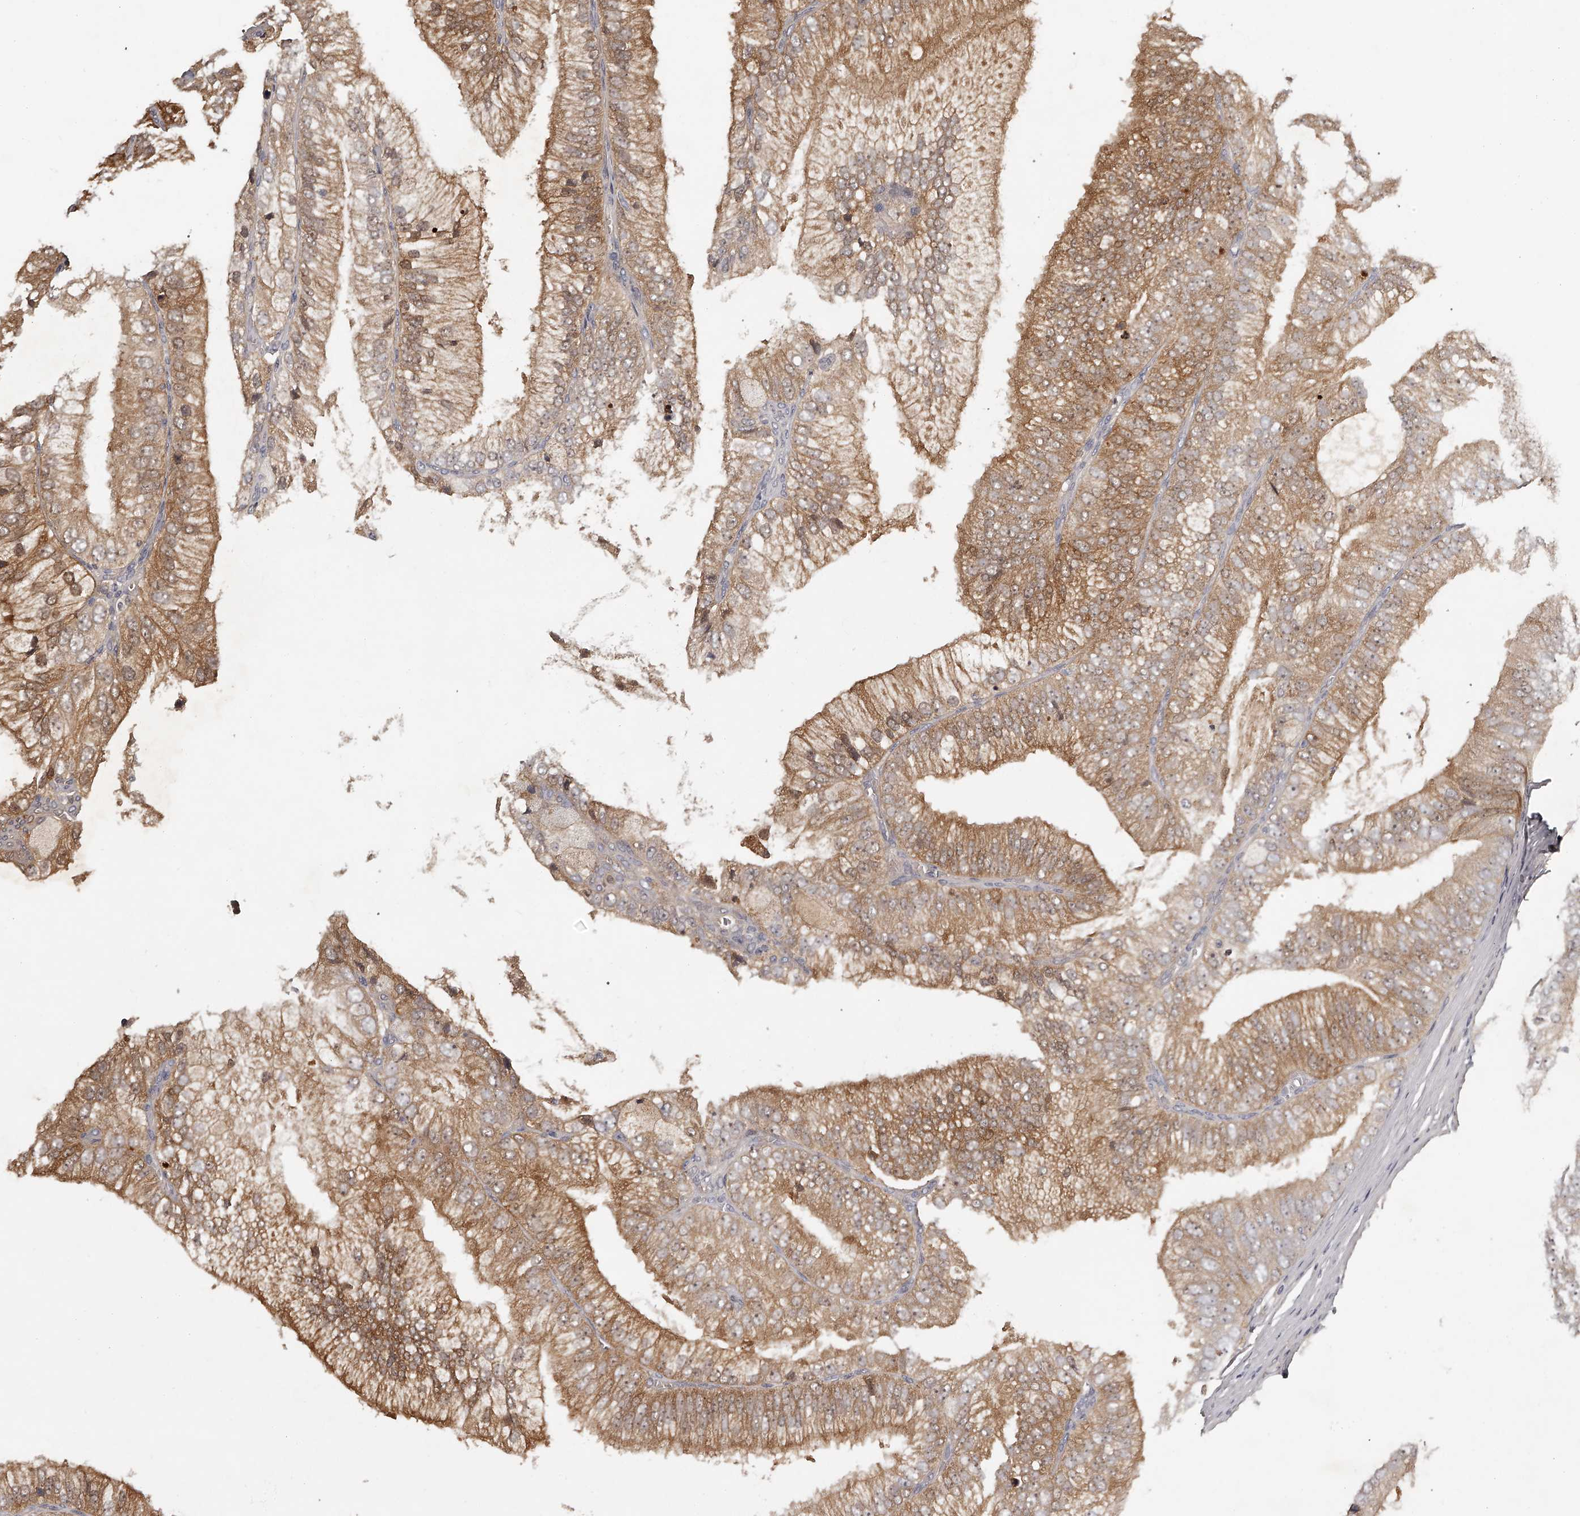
{"staining": {"intensity": "moderate", "quantity": ">75%", "location": "cytoplasmic/membranous"}, "tissue": "prostate cancer", "cell_type": "Tumor cells", "image_type": "cancer", "snomed": [{"axis": "morphology", "description": "Adenocarcinoma, High grade"}, {"axis": "topography", "description": "Prostate"}], "caption": "Protein staining shows moderate cytoplasmic/membranous expression in approximately >75% of tumor cells in prostate cancer (adenocarcinoma (high-grade)). The protein of interest is shown in brown color, while the nuclei are stained blue.", "gene": "GGCT", "patient": {"sex": "male", "age": 58}}